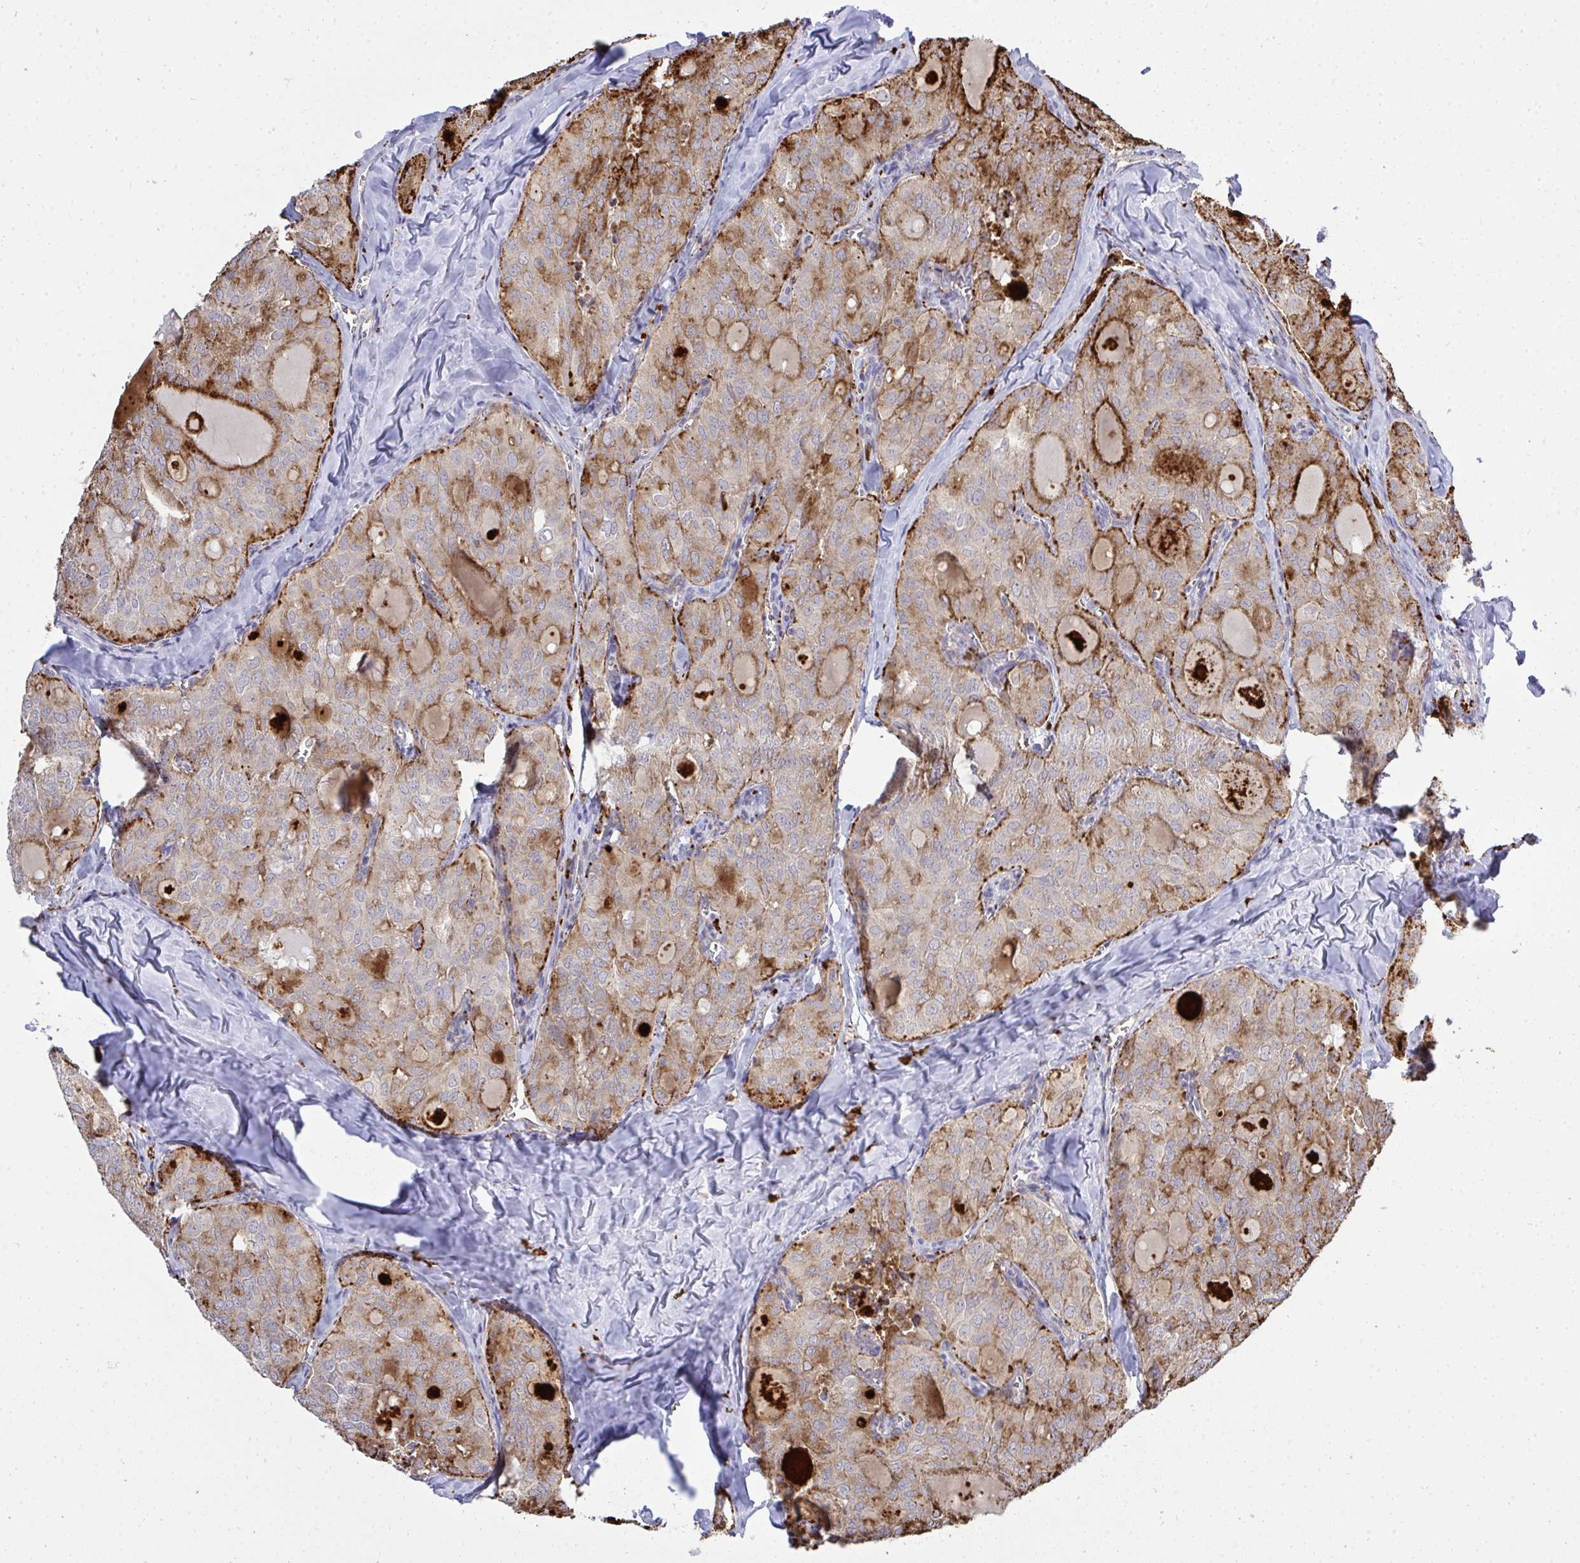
{"staining": {"intensity": "moderate", "quantity": "25%-75%", "location": "cytoplasmic/membranous"}, "tissue": "thyroid cancer", "cell_type": "Tumor cells", "image_type": "cancer", "snomed": [{"axis": "morphology", "description": "Follicular adenoma carcinoma, NOS"}, {"axis": "topography", "description": "Thyroid gland"}], "caption": "Immunohistochemistry (IHC) histopathology image of thyroid follicular adenoma carcinoma stained for a protein (brown), which demonstrates medium levels of moderate cytoplasmic/membranous staining in approximately 25%-75% of tumor cells.", "gene": "XAF1", "patient": {"sex": "male", "age": 75}}